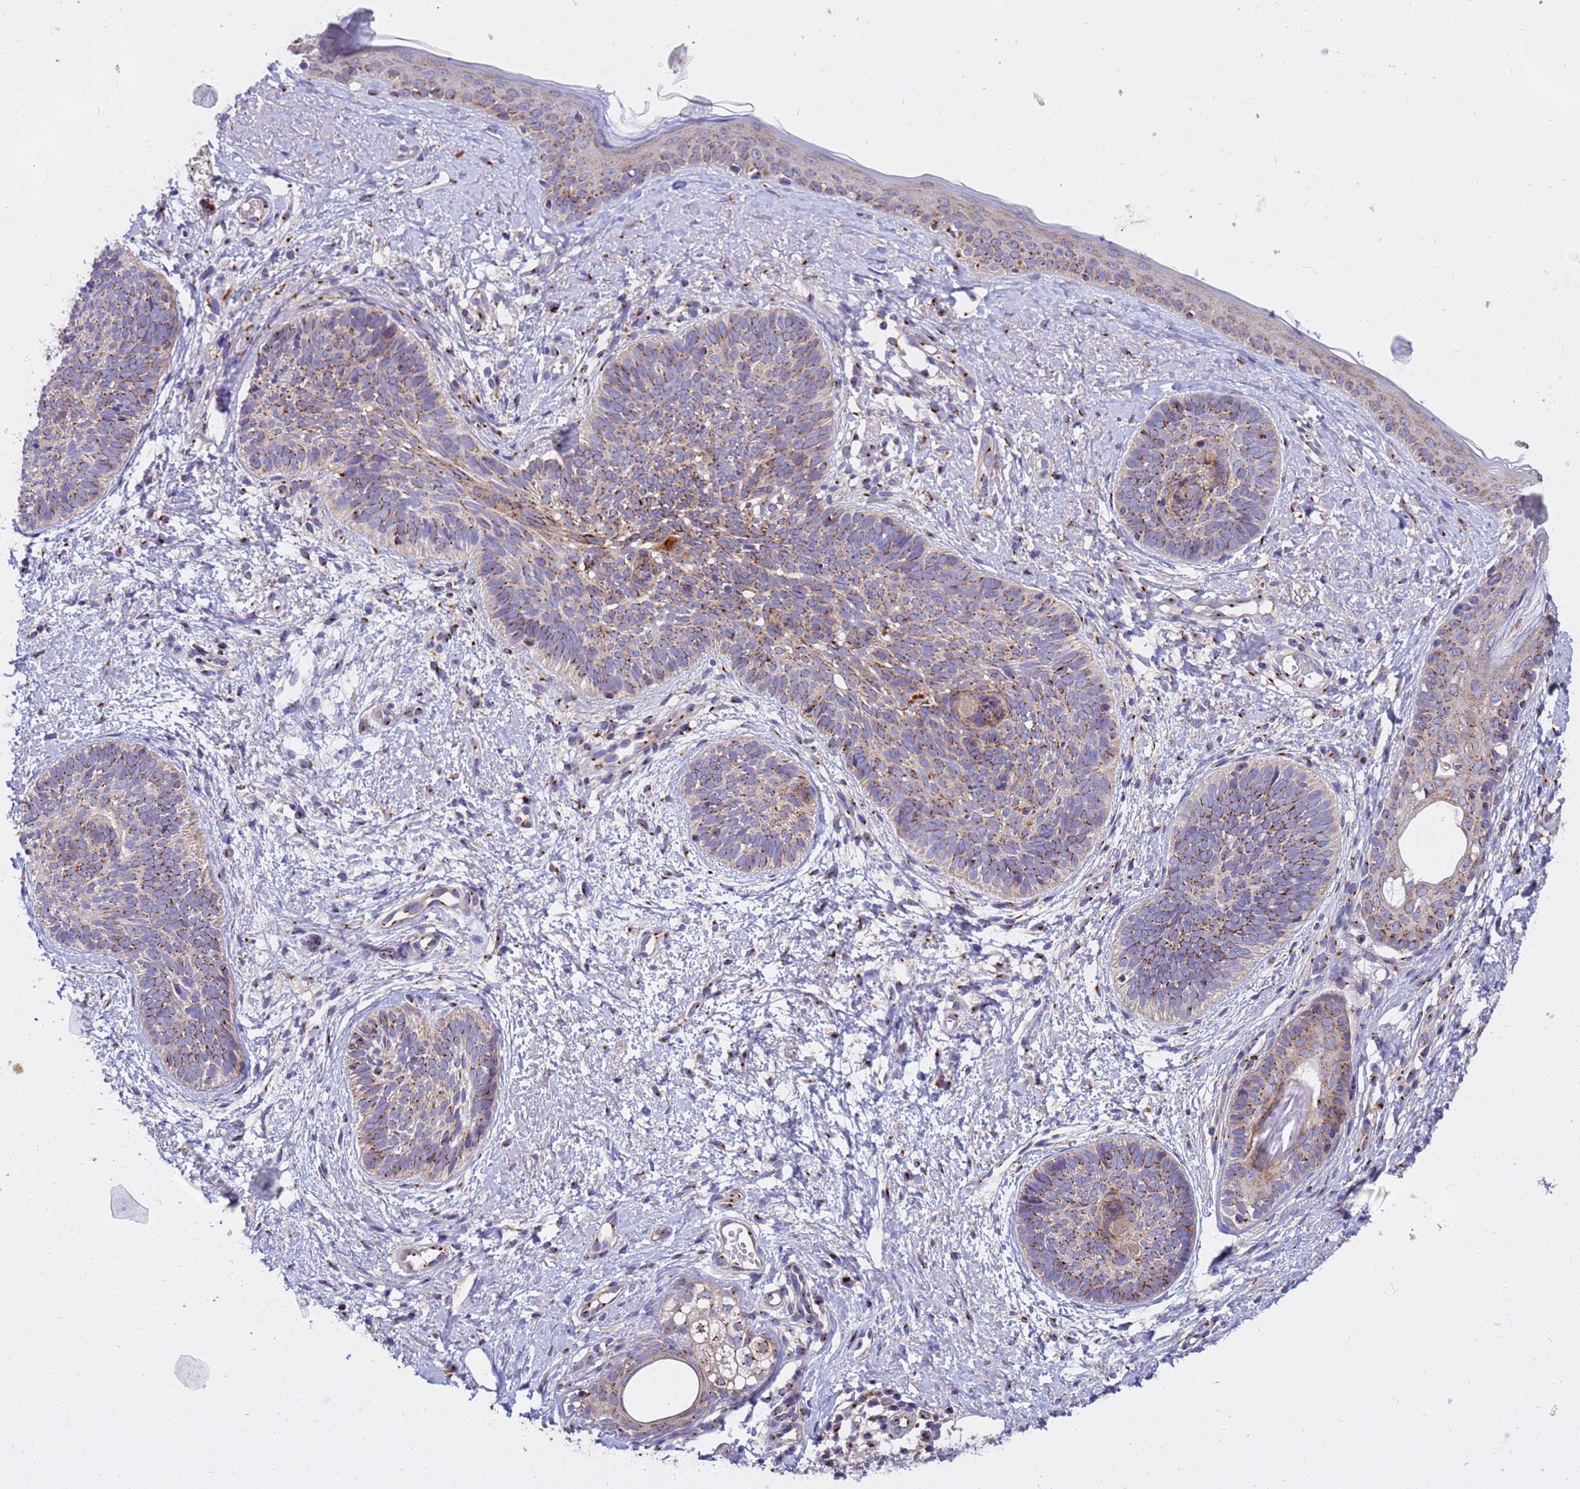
{"staining": {"intensity": "moderate", "quantity": ">75%", "location": "cytoplasmic/membranous"}, "tissue": "skin cancer", "cell_type": "Tumor cells", "image_type": "cancer", "snomed": [{"axis": "morphology", "description": "Basal cell carcinoma"}, {"axis": "topography", "description": "Skin"}], "caption": "High-power microscopy captured an immunohistochemistry (IHC) photomicrograph of skin cancer (basal cell carcinoma), revealing moderate cytoplasmic/membranous staining in approximately >75% of tumor cells.", "gene": "HPS3", "patient": {"sex": "female", "age": 81}}